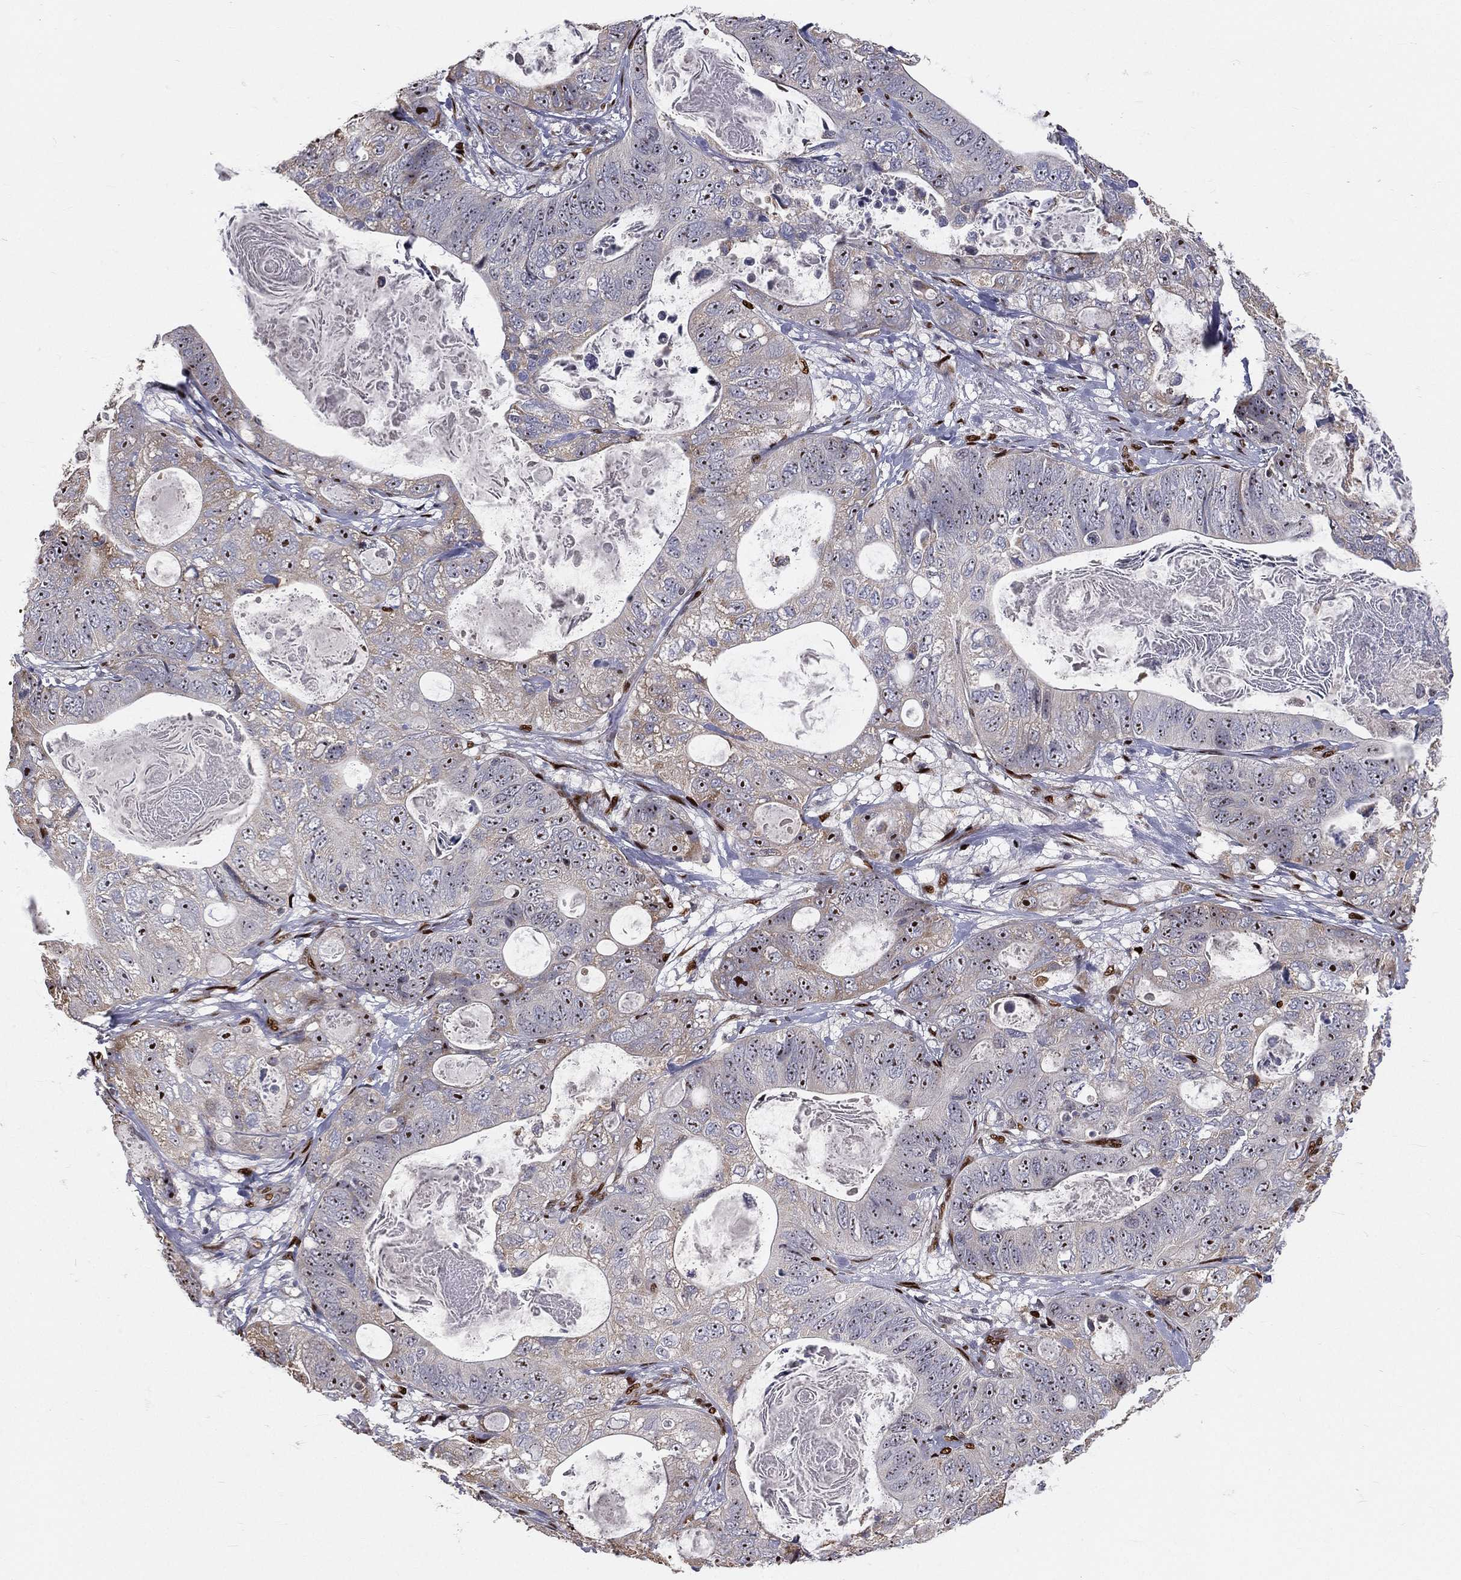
{"staining": {"intensity": "moderate", "quantity": "<25%", "location": "cytoplasmic/membranous,nuclear"}, "tissue": "stomach cancer", "cell_type": "Tumor cells", "image_type": "cancer", "snomed": [{"axis": "morphology", "description": "Normal tissue, NOS"}, {"axis": "morphology", "description": "Adenocarcinoma, NOS"}, {"axis": "topography", "description": "Stomach"}], "caption": "A high-resolution image shows immunohistochemistry staining of stomach cancer, which demonstrates moderate cytoplasmic/membranous and nuclear positivity in approximately <25% of tumor cells. Using DAB (3,3'-diaminobenzidine) (brown) and hematoxylin (blue) stains, captured at high magnification using brightfield microscopy.", "gene": "ZEB1", "patient": {"sex": "female", "age": 89}}